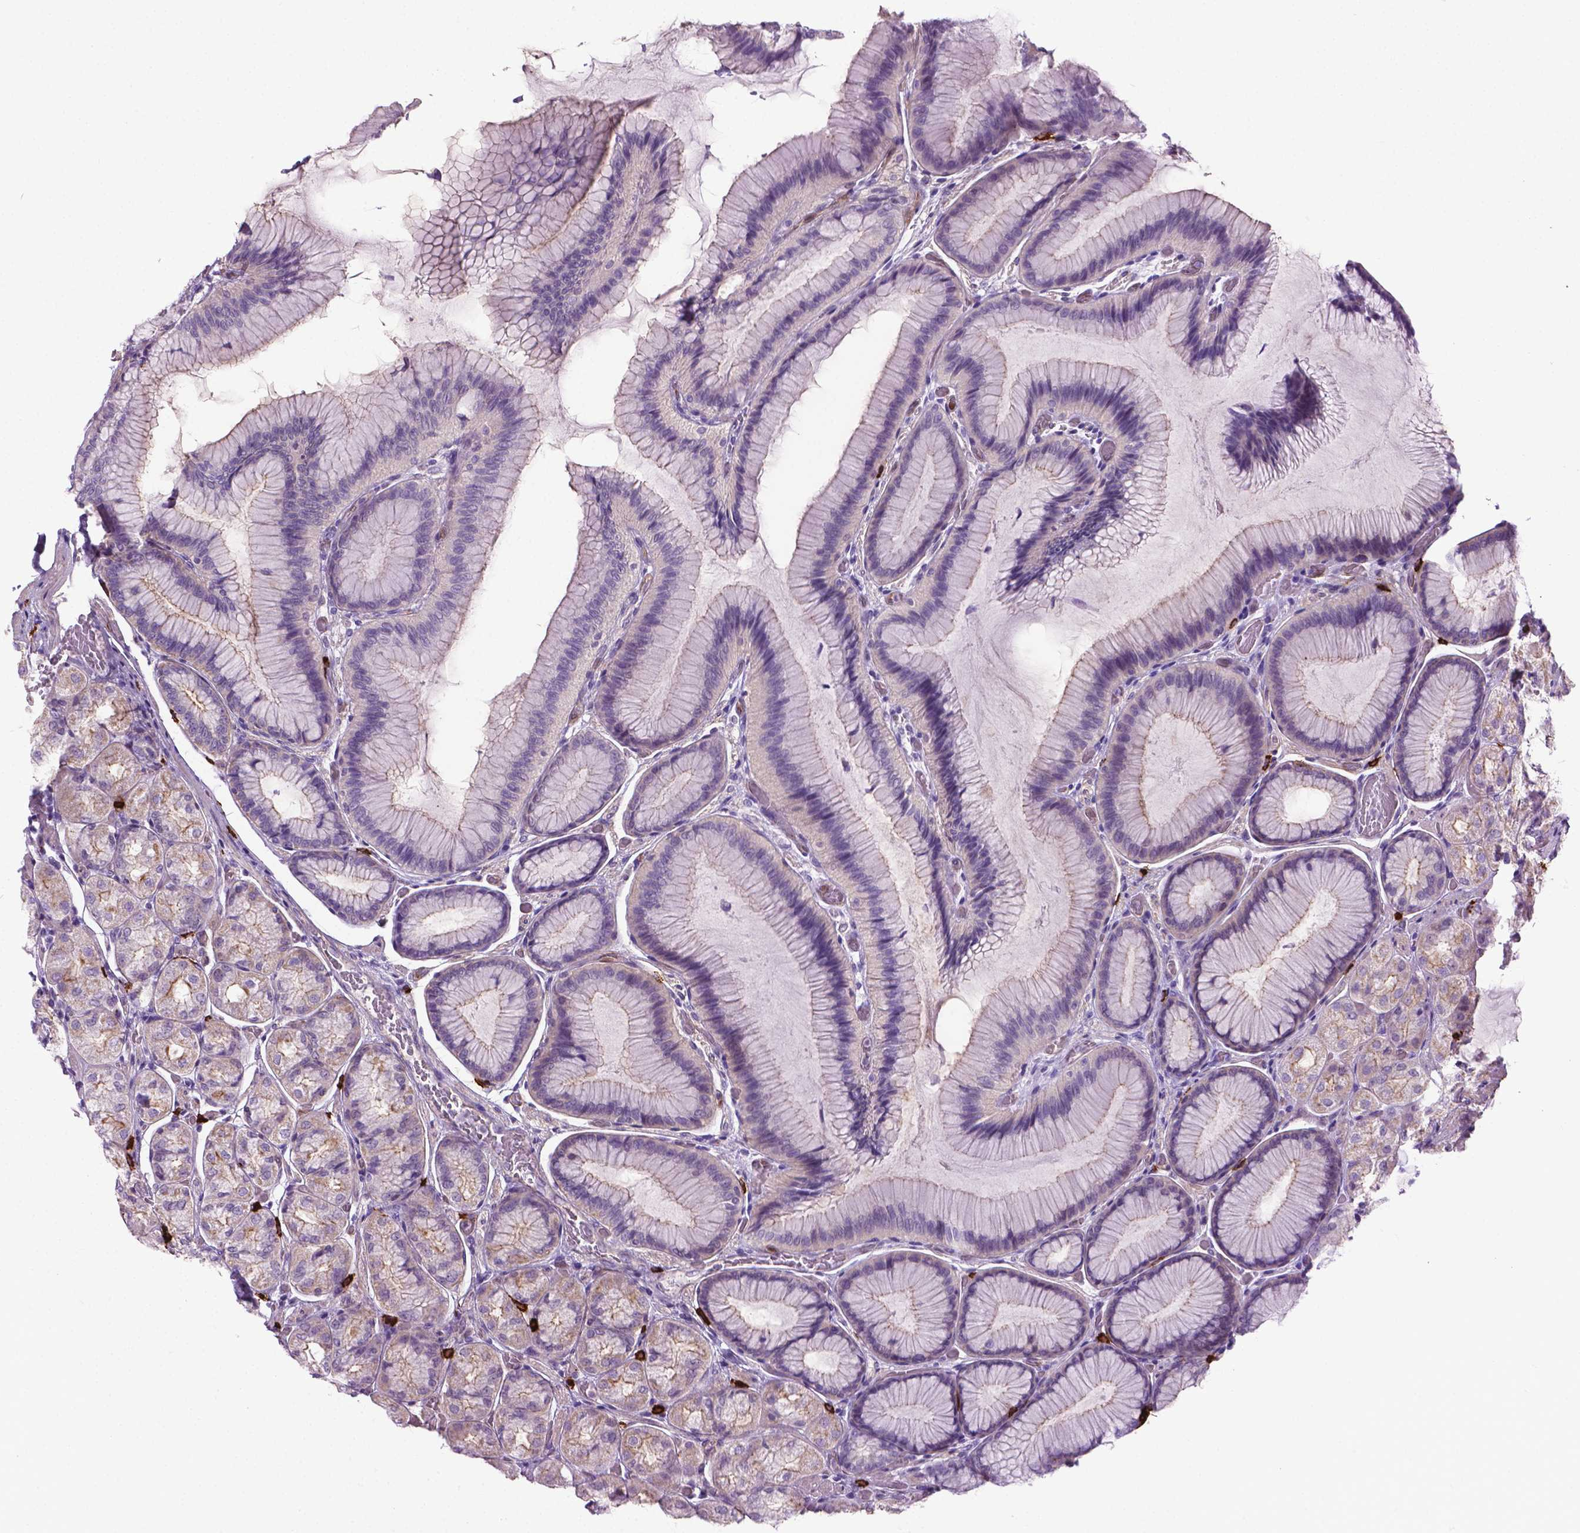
{"staining": {"intensity": "weak", "quantity": "<25%", "location": "cytoplasmic/membranous"}, "tissue": "stomach", "cell_type": "Glandular cells", "image_type": "normal", "snomed": [{"axis": "morphology", "description": "Normal tissue, NOS"}, {"axis": "morphology", "description": "Adenocarcinoma, NOS"}, {"axis": "morphology", "description": "Adenocarcinoma, High grade"}, {"axis": "topography", "description": "Stomach, upper"}, {"axis": "topography", "description": "Stomach"}], "caption": "The photomicrograph demonstrates no significant staining in glandular cells of stomach. (Stains: DAB immunohistochemistry with hematoxylin counter stain, Microscopy: brightfield microscopy at high magnification).", "gene": "SPECC1L", "patient": {"sex": "female", "age": 65}}